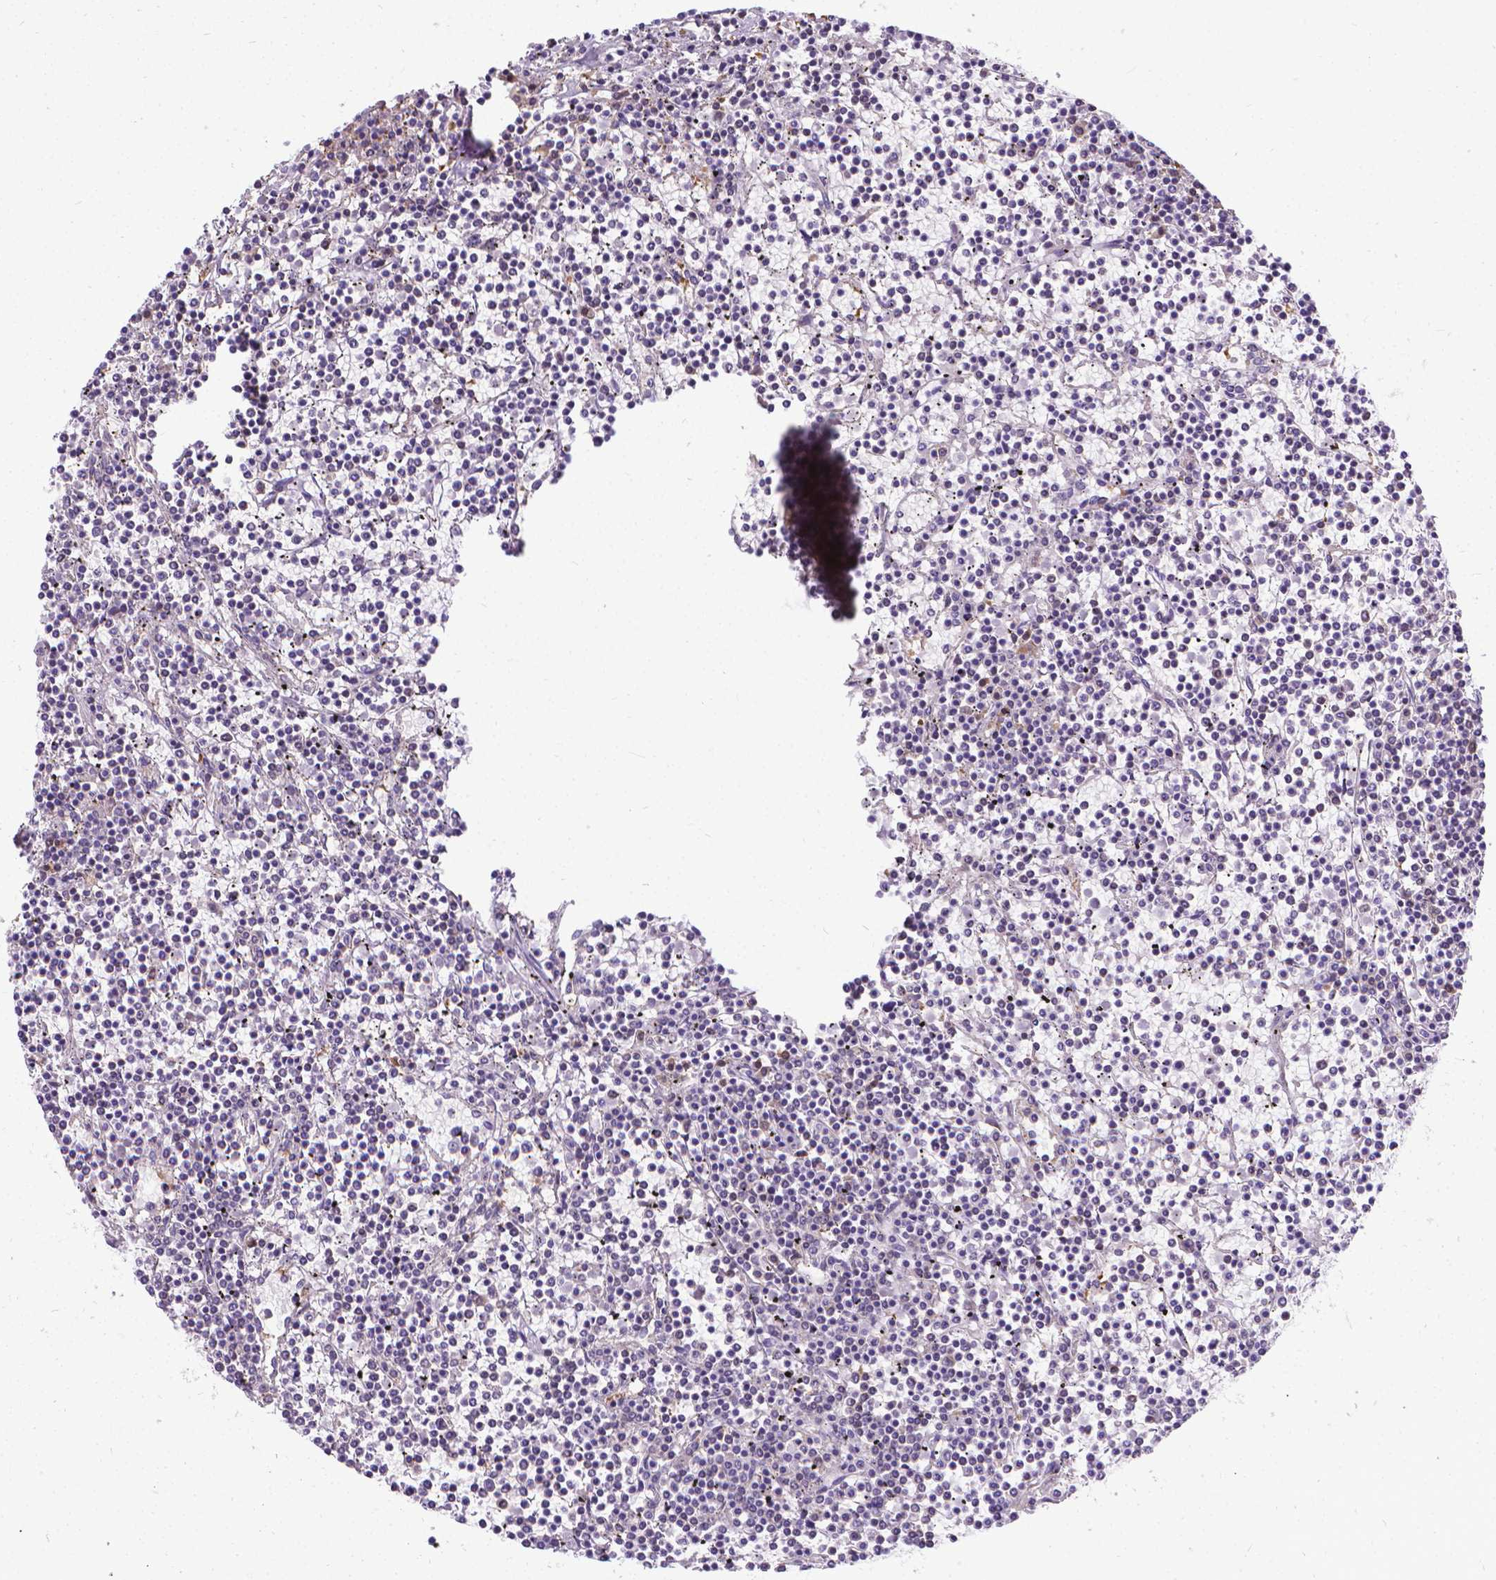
{"staining": {"intensity": "negative", "quantity": "none", "location": "none"}, "tissue": "lymphoma", "cell_type": "Tumor cells", "image_type": "cancer", "snomed": [{"axis": "morphology", "description": "Malignant lymphoma, non-Hodgkin's type, Low grade"}, {"axis": "topography", "description": "Spleen"}], "caption": "DAB immunohistochemical staining of human malignant lymphoma, non-Hodgkin's type (low-grade) displays no significant expression in tumor cells. The staining was performed using DAB to visualize the protein expression in brown, while the nuclei were stained in blue with hematoxylin (Magnification: 20x).", "gene": "CFAP299", "patient": {"sex": "female", "age": 19}}